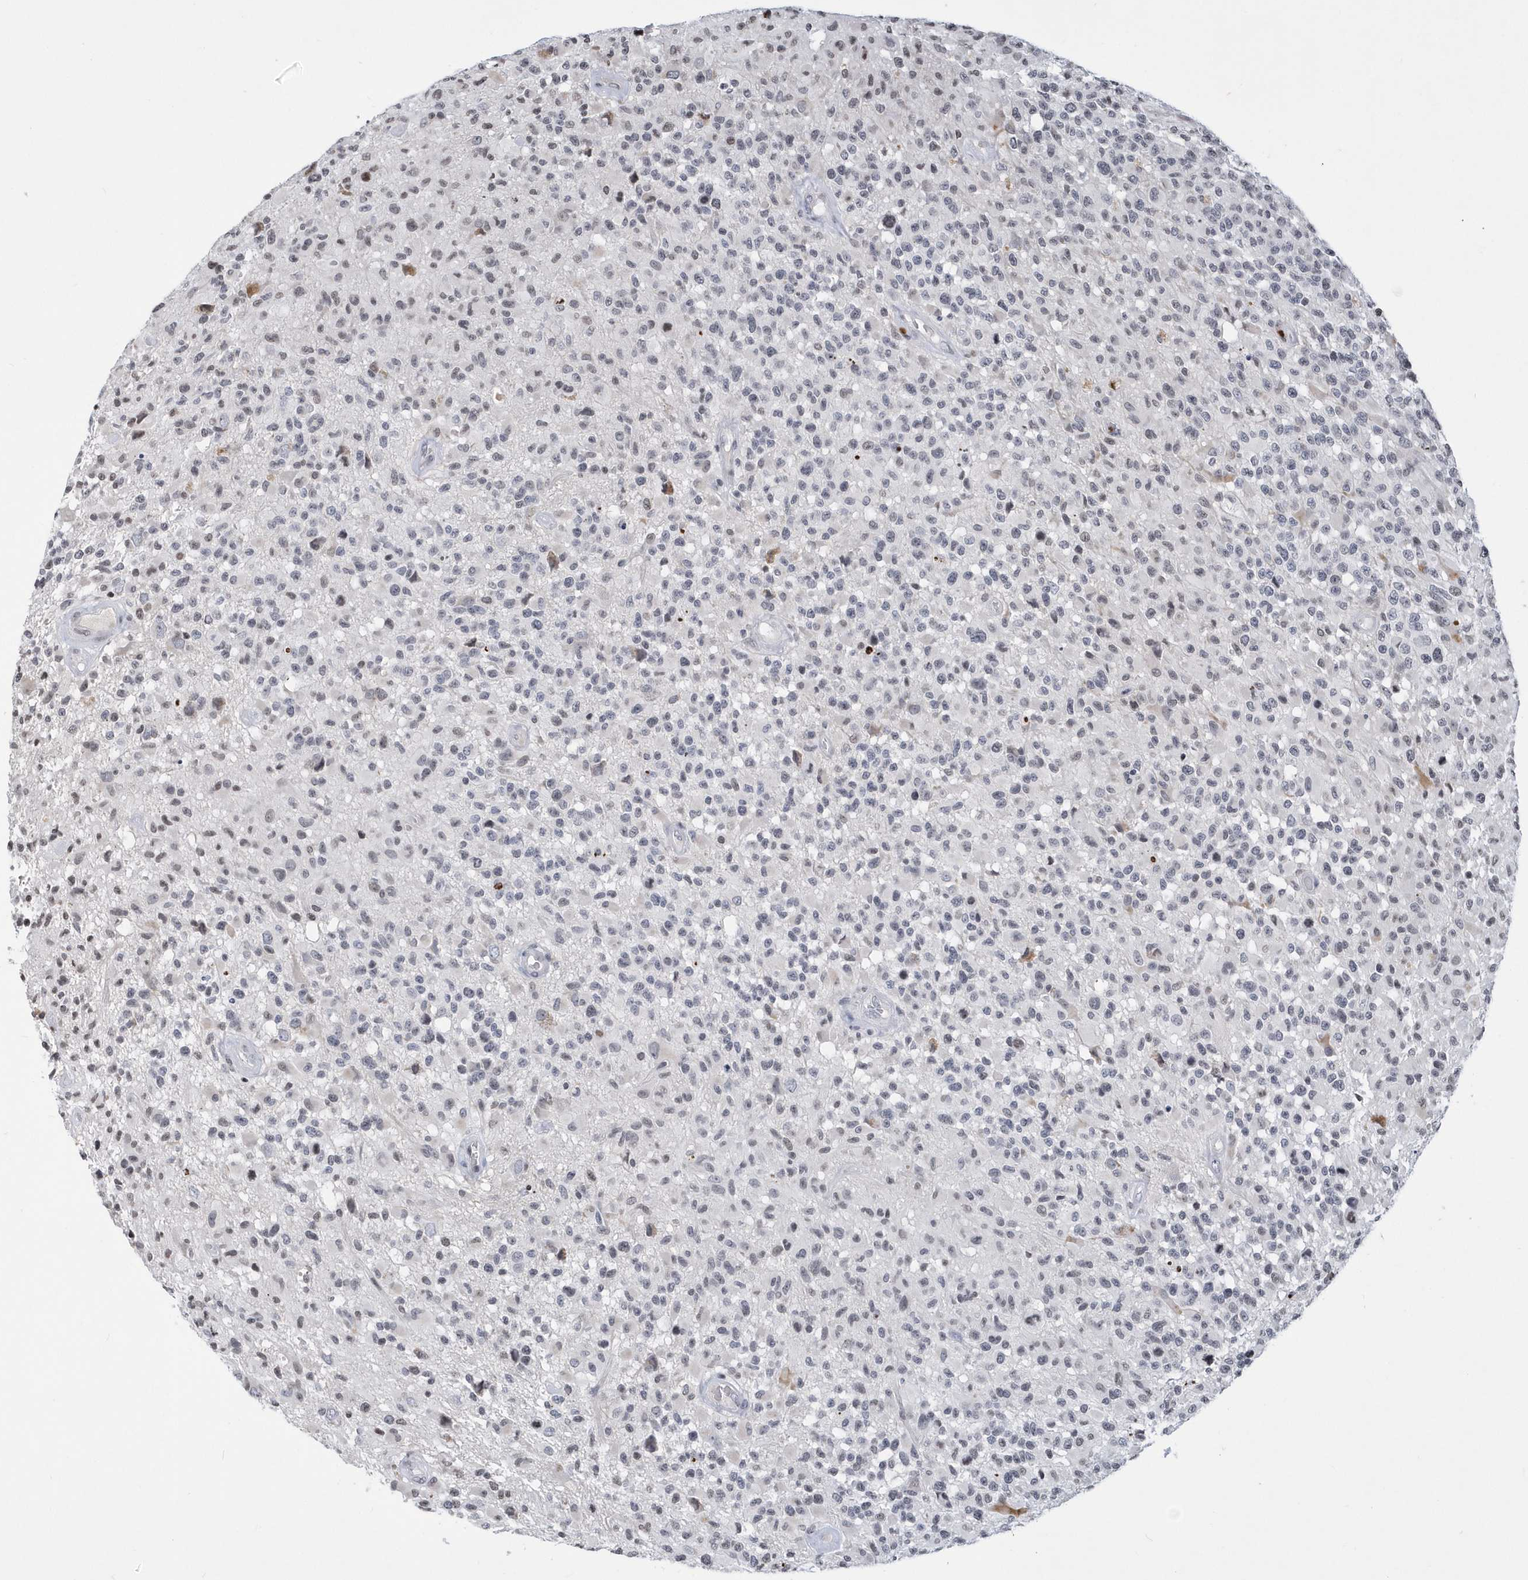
{"staining": {"intensity": "negative", "quantity": "none", "location": "none"}, "tissue": "glioma", "cell_type": "Tumor cells", "image_type": "cancer", "snomed": [{"axis": "morphology", "description": "Glioma, malignant, High grade"}, {"axis": "morphology", "description": "Glioblastoma, NOS"}, {"axis": "topography", "description": "Brain"}], "caption": "High magnification brightfield microscopy of glioblastoma stained with DAB (3,3'-diaminobenzidine) (brown) and counterstained with hematoxylin (blue): tumor cells show no significant staining. (Stains: DAB (3,3'-diaminobenzidine) immunohistochemistry with hematoxylin counter stain, Microscopy: brightfield microscopy at high magnification).", "gene": "VWA5B2", "patient": {"sex": "male", "age": 60}}